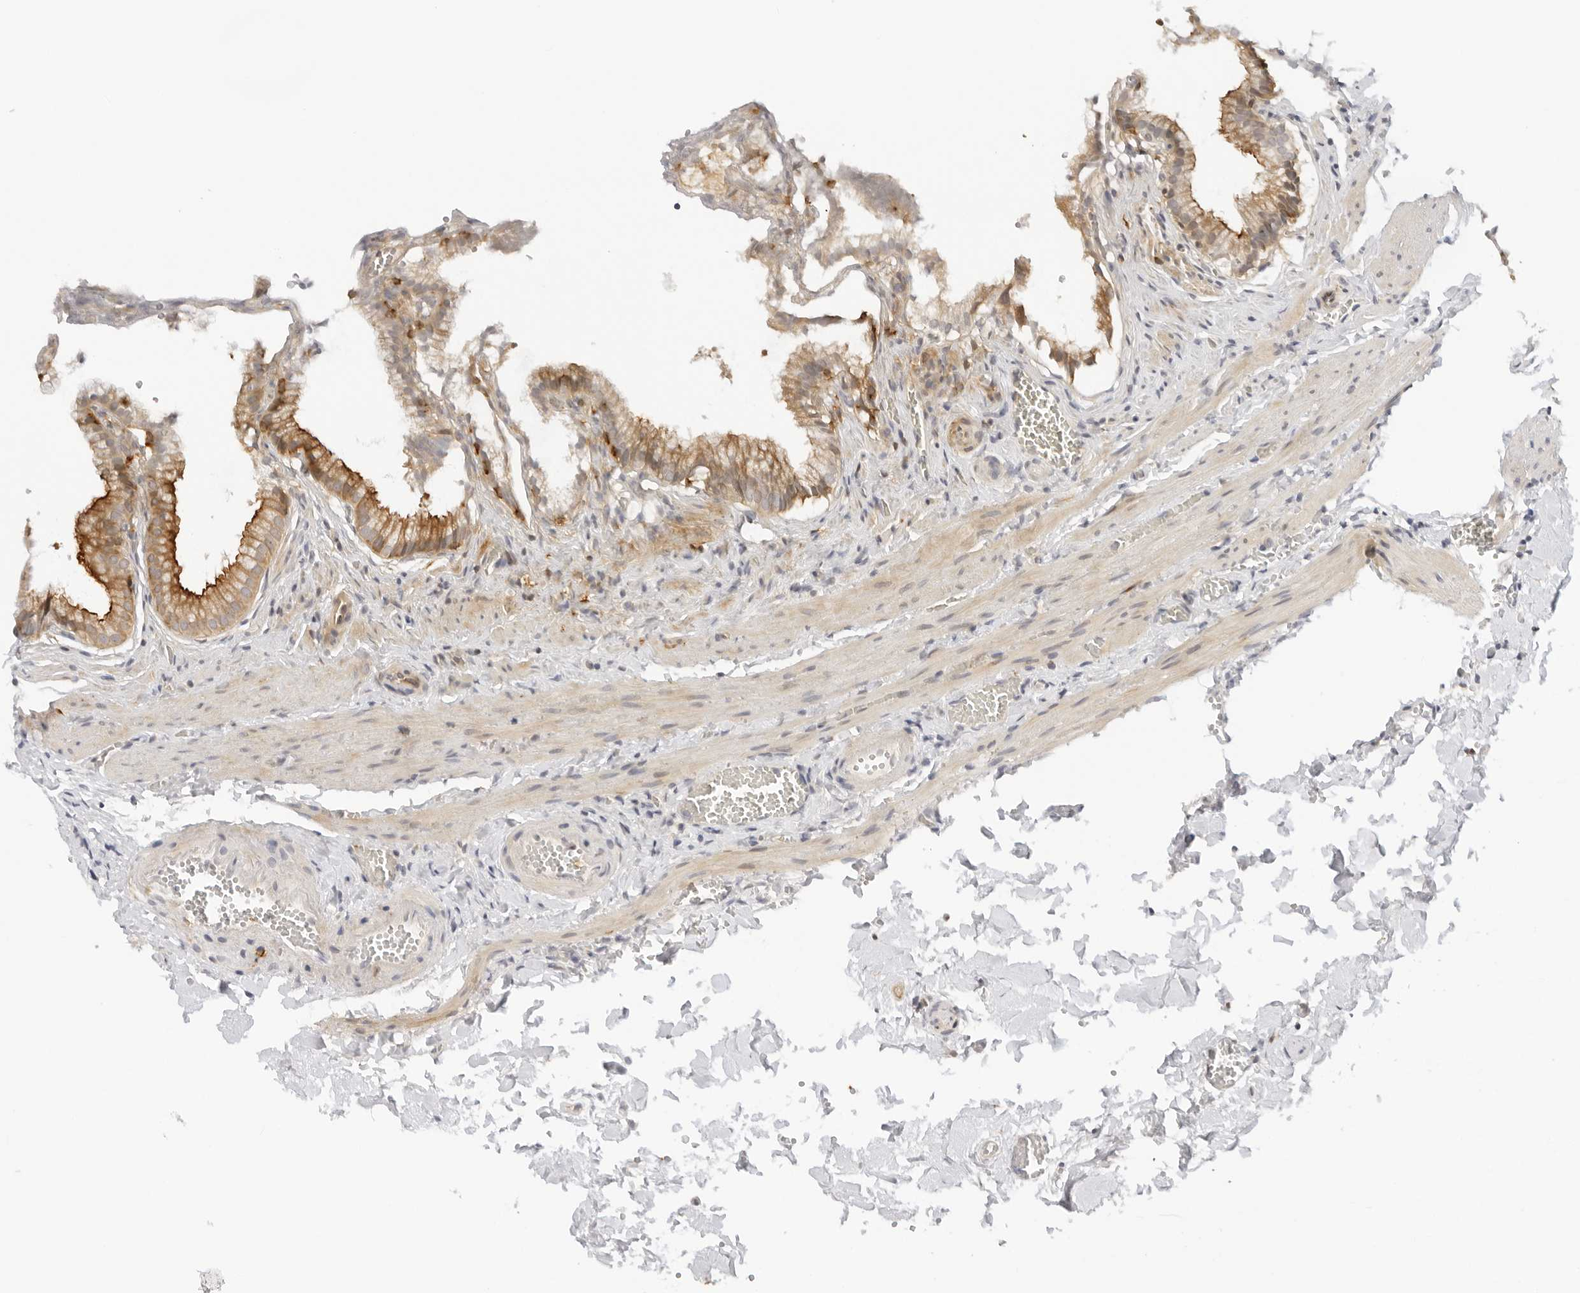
{"staining": {"intensity": "strong", "quantity": ">75%", "location": "cytoplasmic/membranous"}, "tissue": "gallbladder", "cell_type": "Glandular cells", "image_type": "normal", "snomed": [{"axis": "morphology", "description": "Normal tissue, NOS"}, {"axis": "topography", "description": "Gallbladder"}], "caption": "Immunohistochemical staining of normal gallbladder displays >75% levels of strong cytoplasmic/membranous protein expression in about >75% of glandular cells. (Brightfield microscopy of DAB IHC at high magnification).", "gene": "OSCP1", "patient": {"sex": "male", "age": 38}}